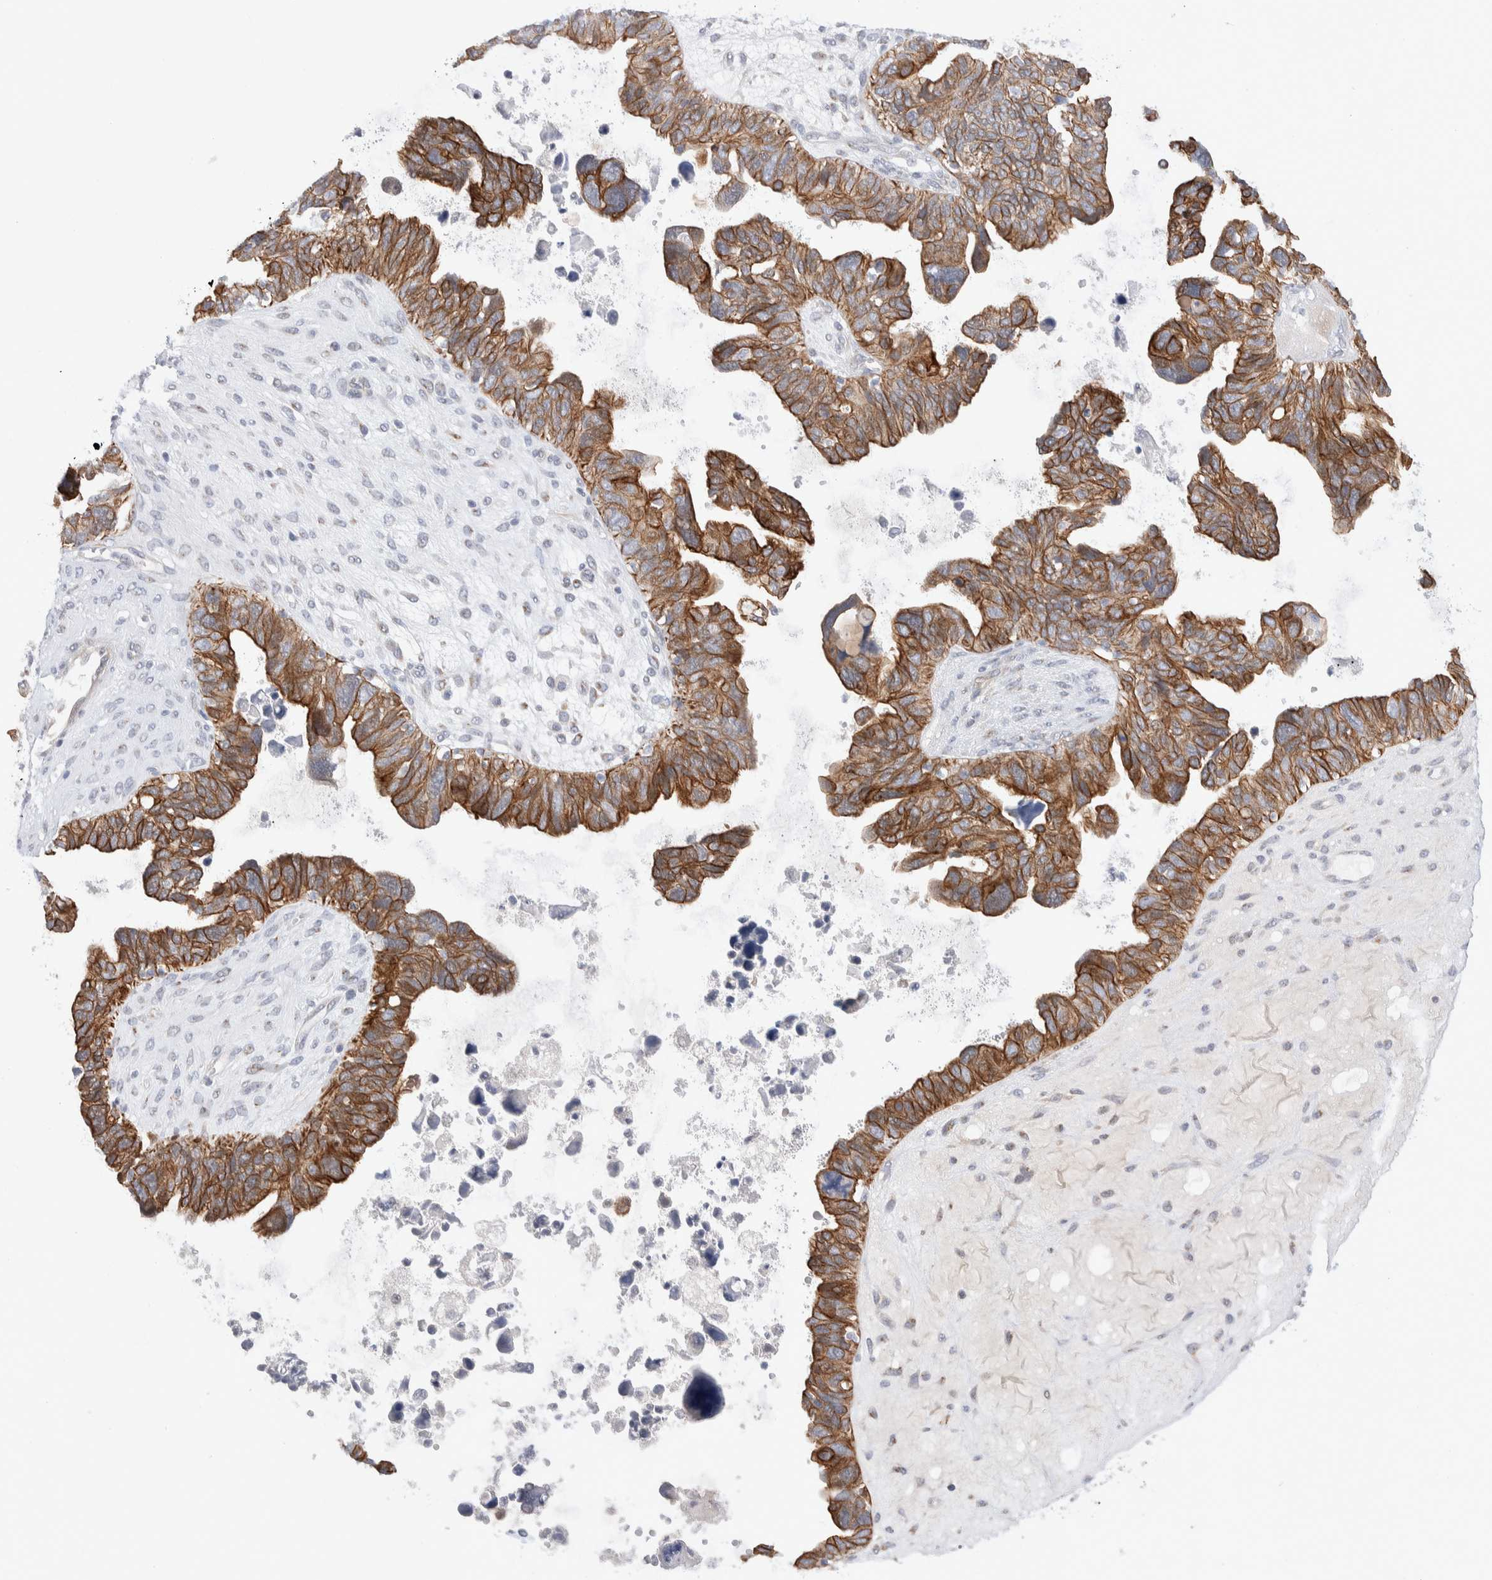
{"staining": {"intensity": "moderate", "quantity": ">75%", "location": "cytoplasmic/membranous"}, "tissue": "ovarian cancer", "cell_type": "Tumor cells", "image_type": "cancer", "snomed": [{"axis": "morphology", "description": "Cystadenocarcinoma, serous, NOS"}, {"axis": "topography", "description": "Ovary"}], "caption": "A histopathology image showing moderate cytoplasmic/membranous expression in approximately >75% of tumor cells in ovarian cancer, as visualized by brown immunohistochemical staining.", "gene": "C1orf112", "patient": {"sex": "female", "age": 79}}